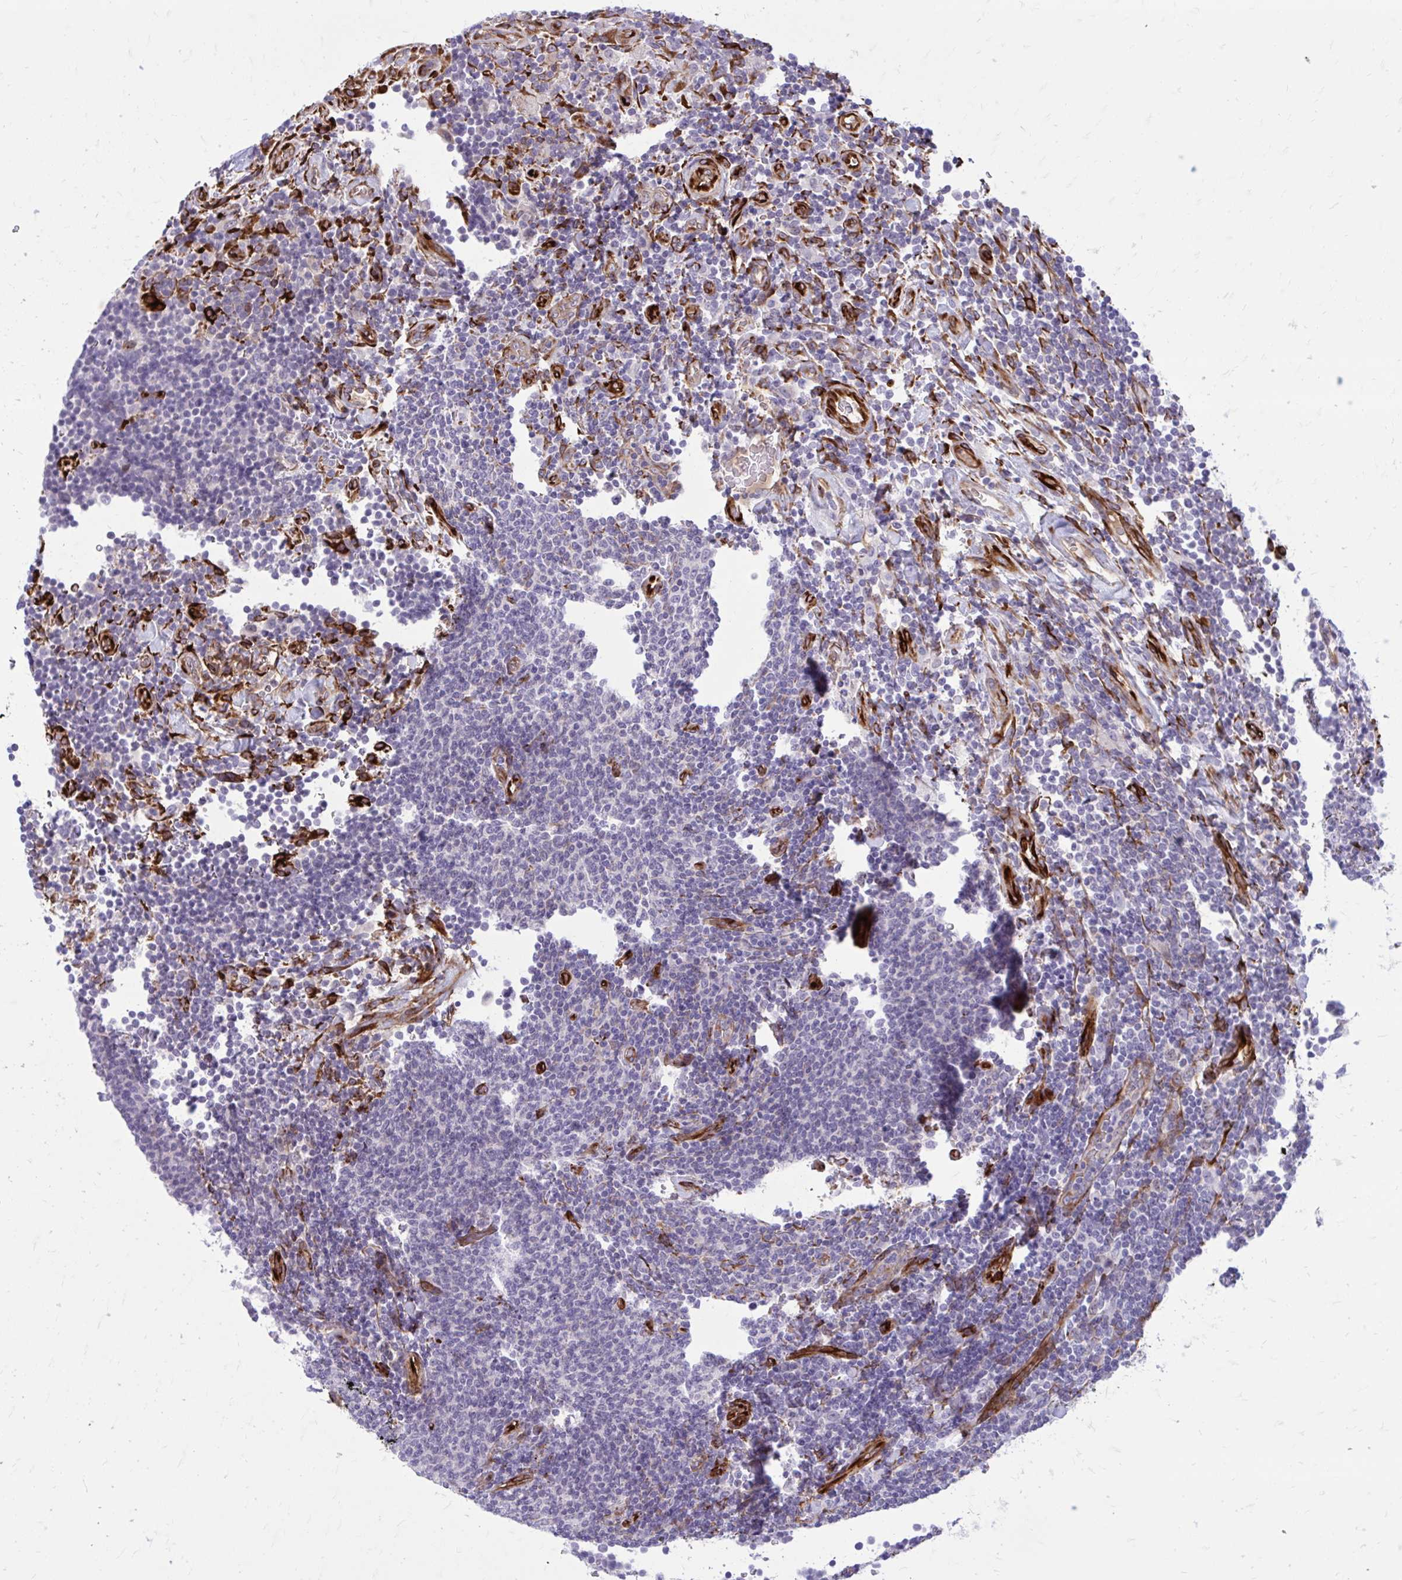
{"staining": {"intensity": "negative", "quantity": "none", "location": "none"}, "tissue": "lymphoma", "cell_type": "Tumor cells", "image_type": "cancer", "snomed": [{"axis": "morphology", "description": "Malignant lymphoma, non-Hodgkin's type, Low grade"}, {"axis": "topography", "description": "Lymph node"}], "caption": "Protein analysis of malignant lymphoma, non-Hodgkin's type (low-grade) exhibits no significant positivity in tumor cells. The staining was performed using DAB (3,3'-diaminobenzidine) to visualize the protein expression in brown, while the nuclei were stained in blue with hematoxylin (Magnification: 20x).", "gene": "BEND5", "patient": {"sex": "male", "age": 52}}